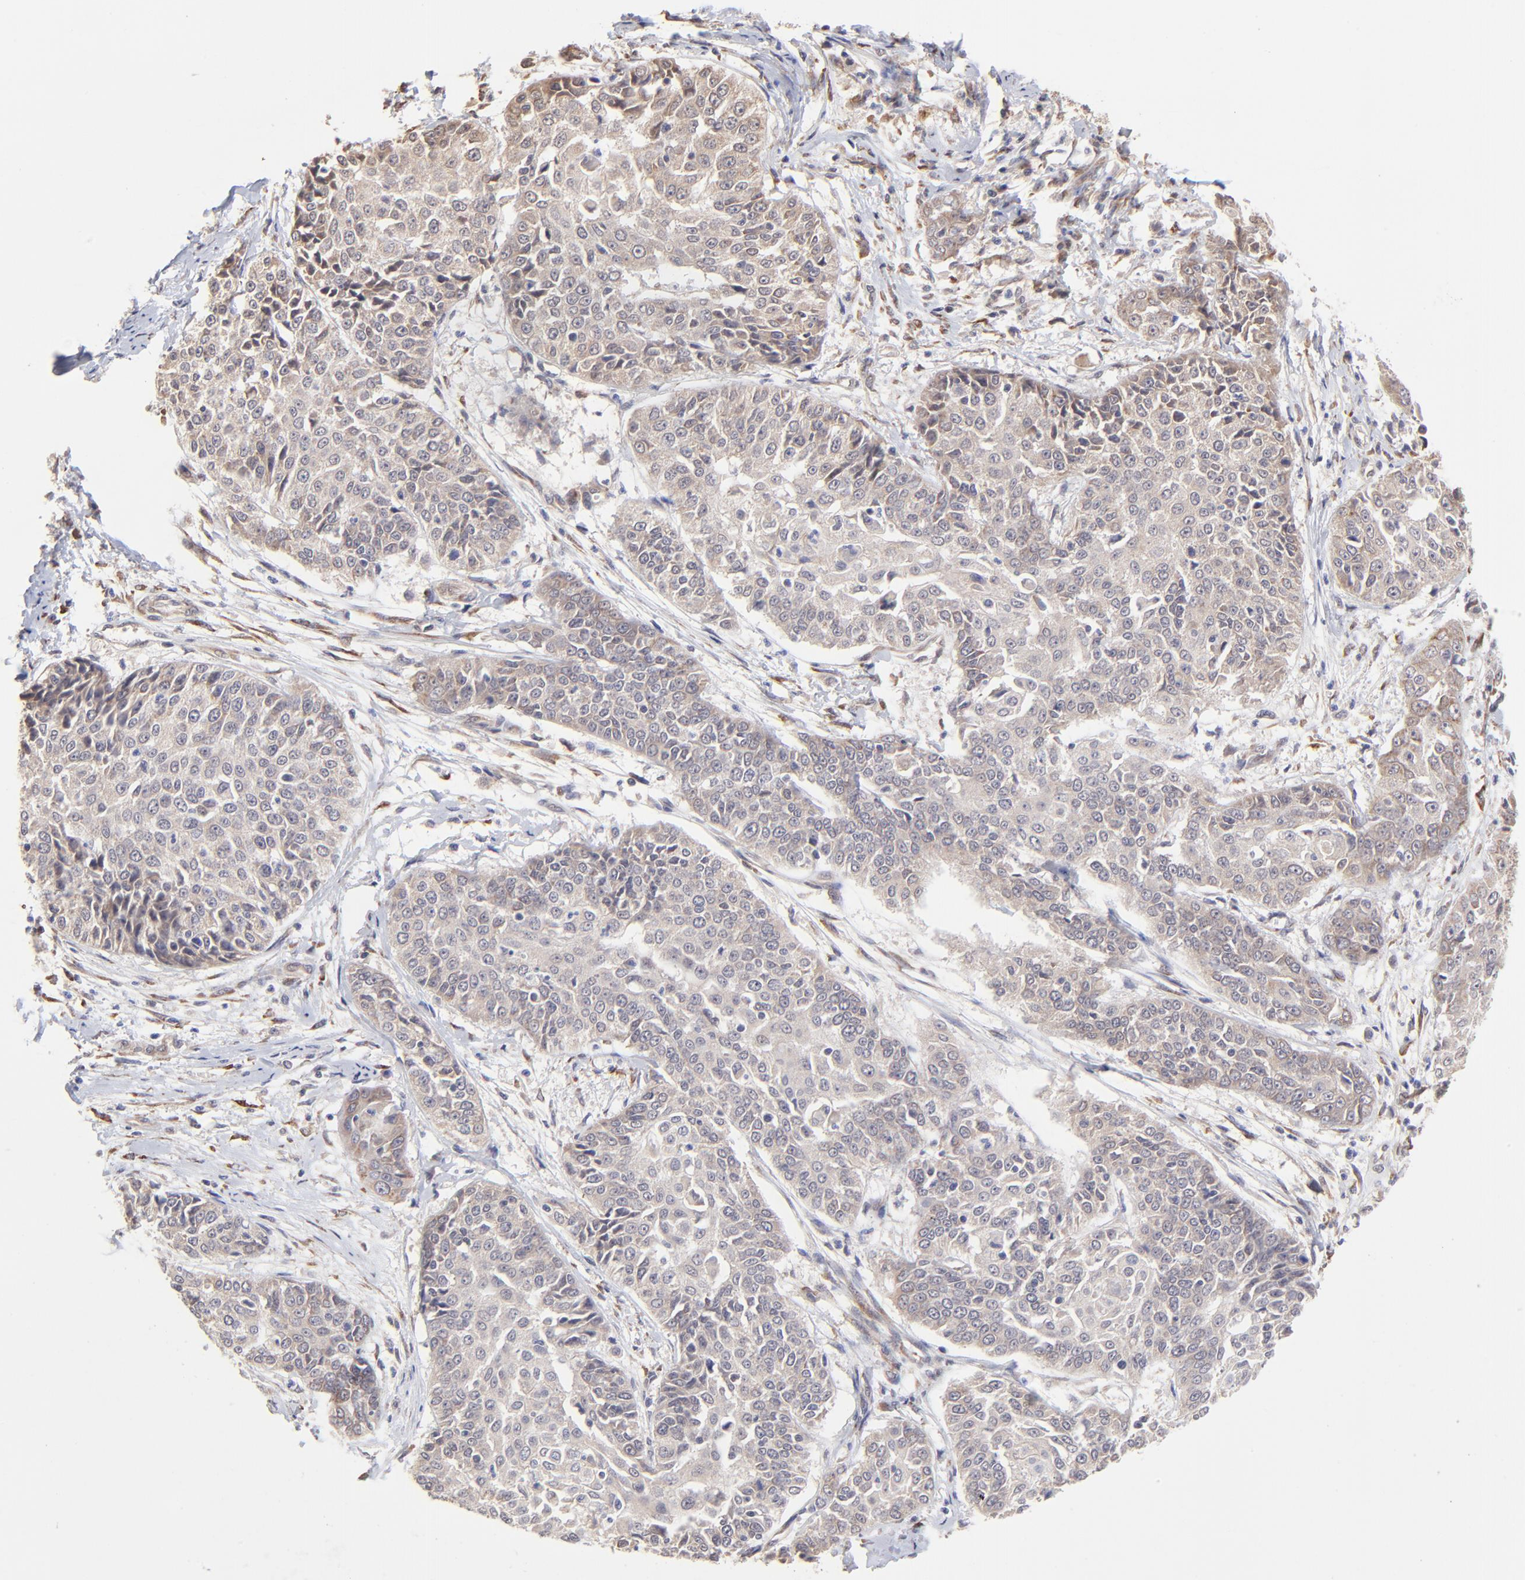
{"staining": {"intensity": "weak", "quantity": ">75%", "location": "cytoplasmic/membranous"}, "tissue": "cervical cancer", "cell_type": "Tumor cells", "image_type": "cancer", "snomed": [{"axis": "morphology", "description": "Squamous cell carcinoma, NOS"}, {"axis": "topography", "description": "Cervix"}], "caption": "IHC (DAB) staining of human cervical cancer reveals weak cytoplasmic/membranous protein staining in approximately >75% of tumor cells. The protein of interest is shown in brown color, while the nuclei are stained blue.", "gene": "CHL1", "patient": {"sex": "female", "age": 64}}